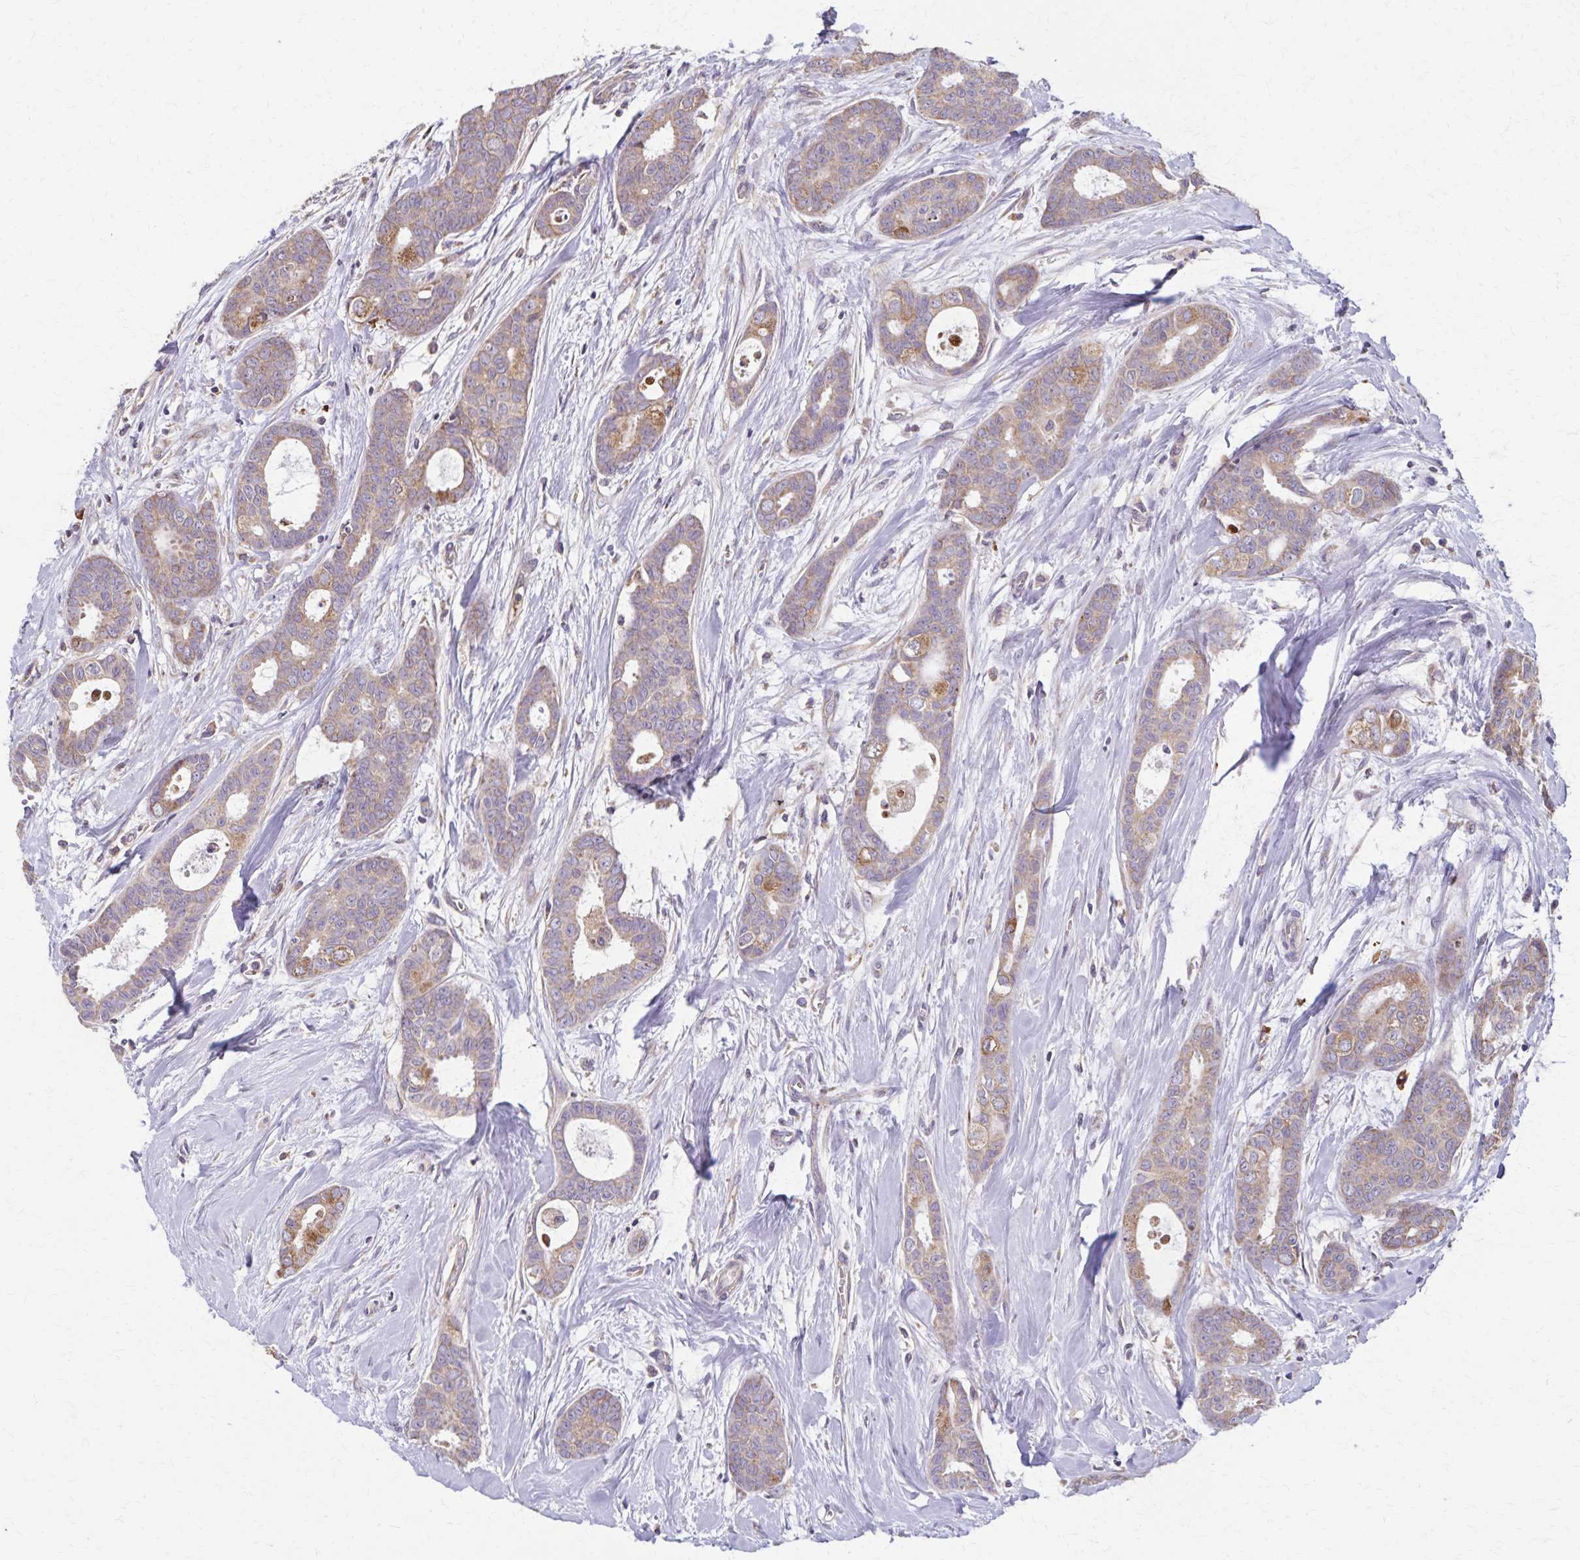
{"staining": {"intensity": "moderate", "quantity": "25%-75%", "location": "cytoplasmic/membranous"}, "tissue": "breast cancer", "cell_type": "Tumor cells", "image_type": "cancer", "snomed": [{"axis": "morphology", "description": "Duct carcinoma"}, {"axis": "topography", "description": "Breast"}], "caption": "Tumor cells reveal medium levels of moderate cytoplasmic/membranous positivity in approximately 25%-75% of cells in human breast intraductal carcinoma. The protein is shown in brown color, while the nuclei are stained blue.", "gene": "RNF10", "patient": {"sex": "female", "age": 45}}